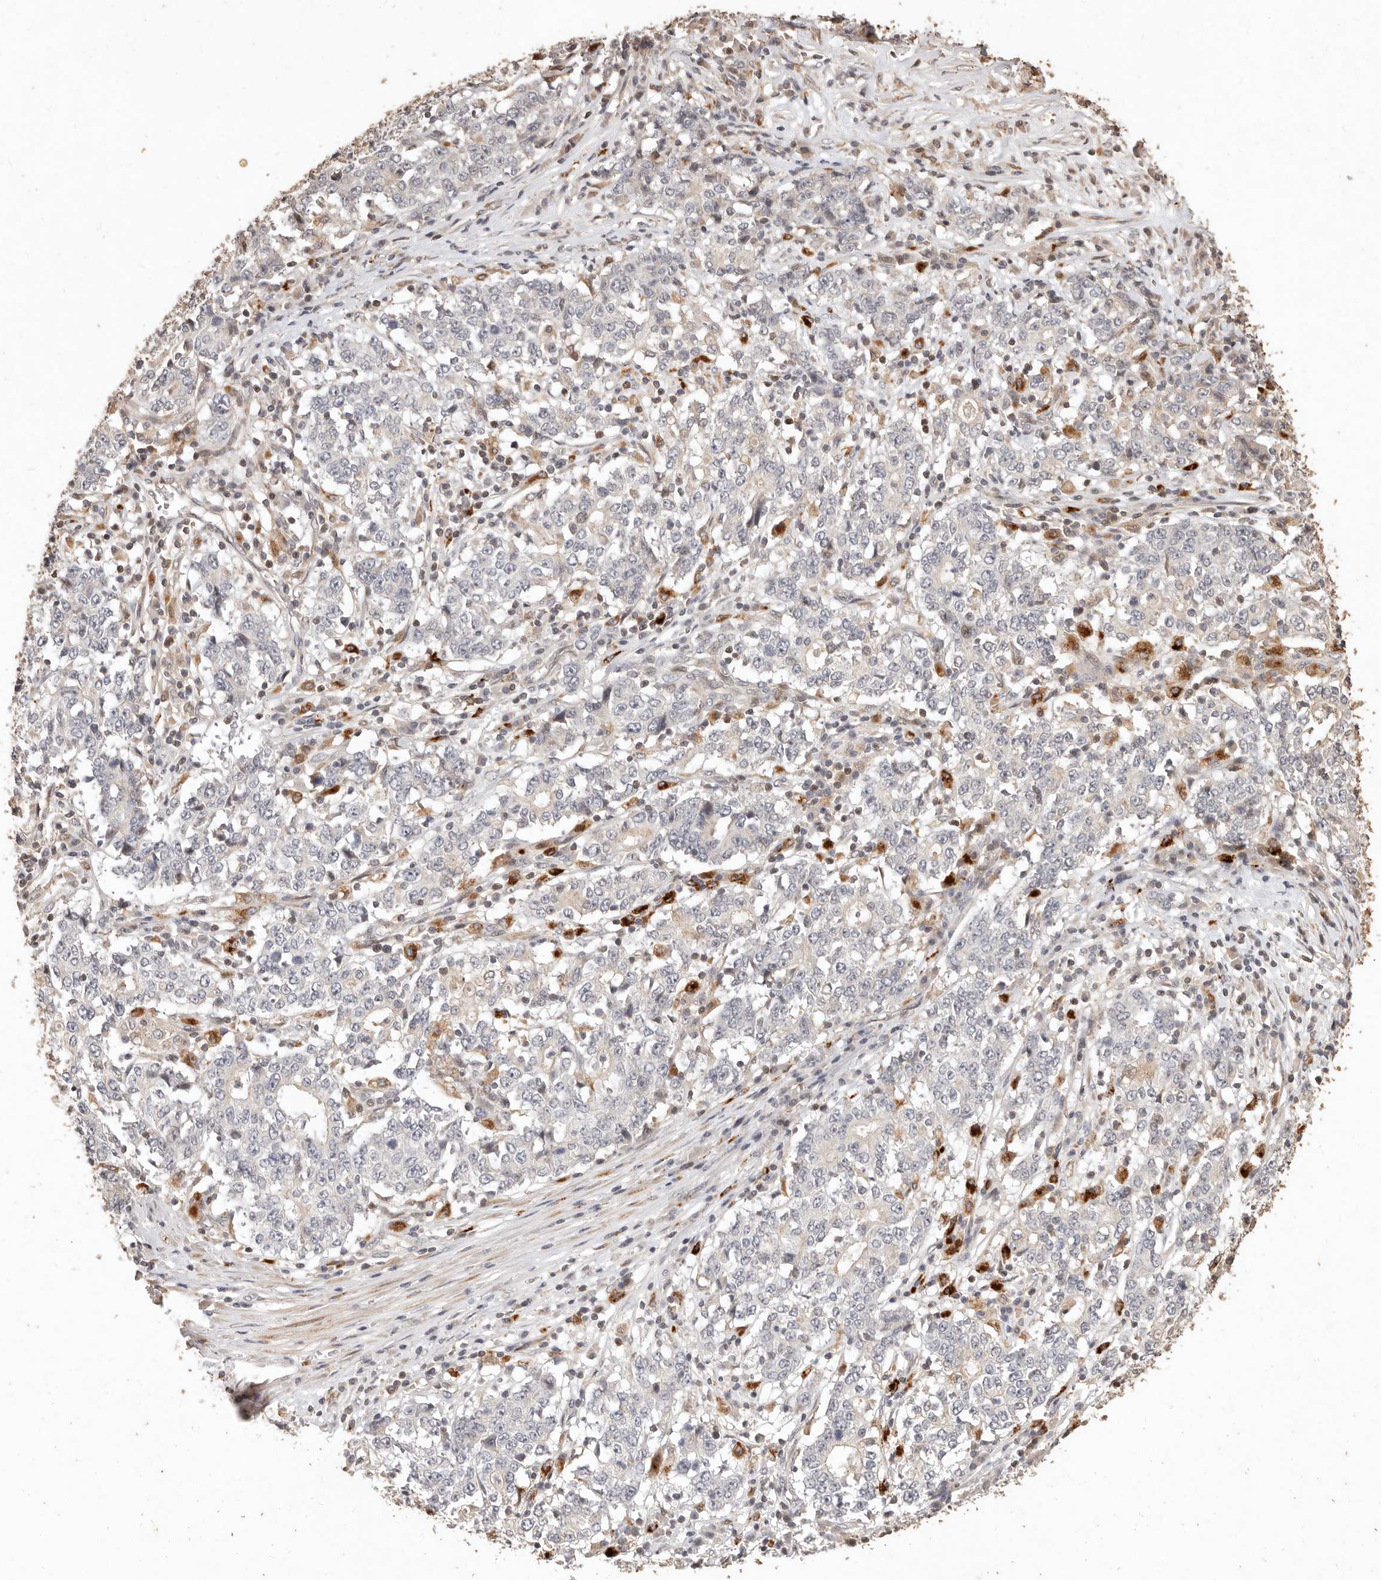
{"staining": {"intensity": "negative", "quantity": "none", "location": "none"}, "tissue": "stomach cancer", "cell_type": "Tumor cells", "image_type": "cancer", "snomed": [{"axis": "morphology", "description": "Adenocarcinoma, NOS"}, {"axis": "topography", "description": "Stomach"}], "caption": "Immunohistochemistry of human stomach cancer (adenocarcinoma) demonstrates no expression in tumor cells.", "gene": "KIF9", "patient": {"sex": "male", "age": 59}}